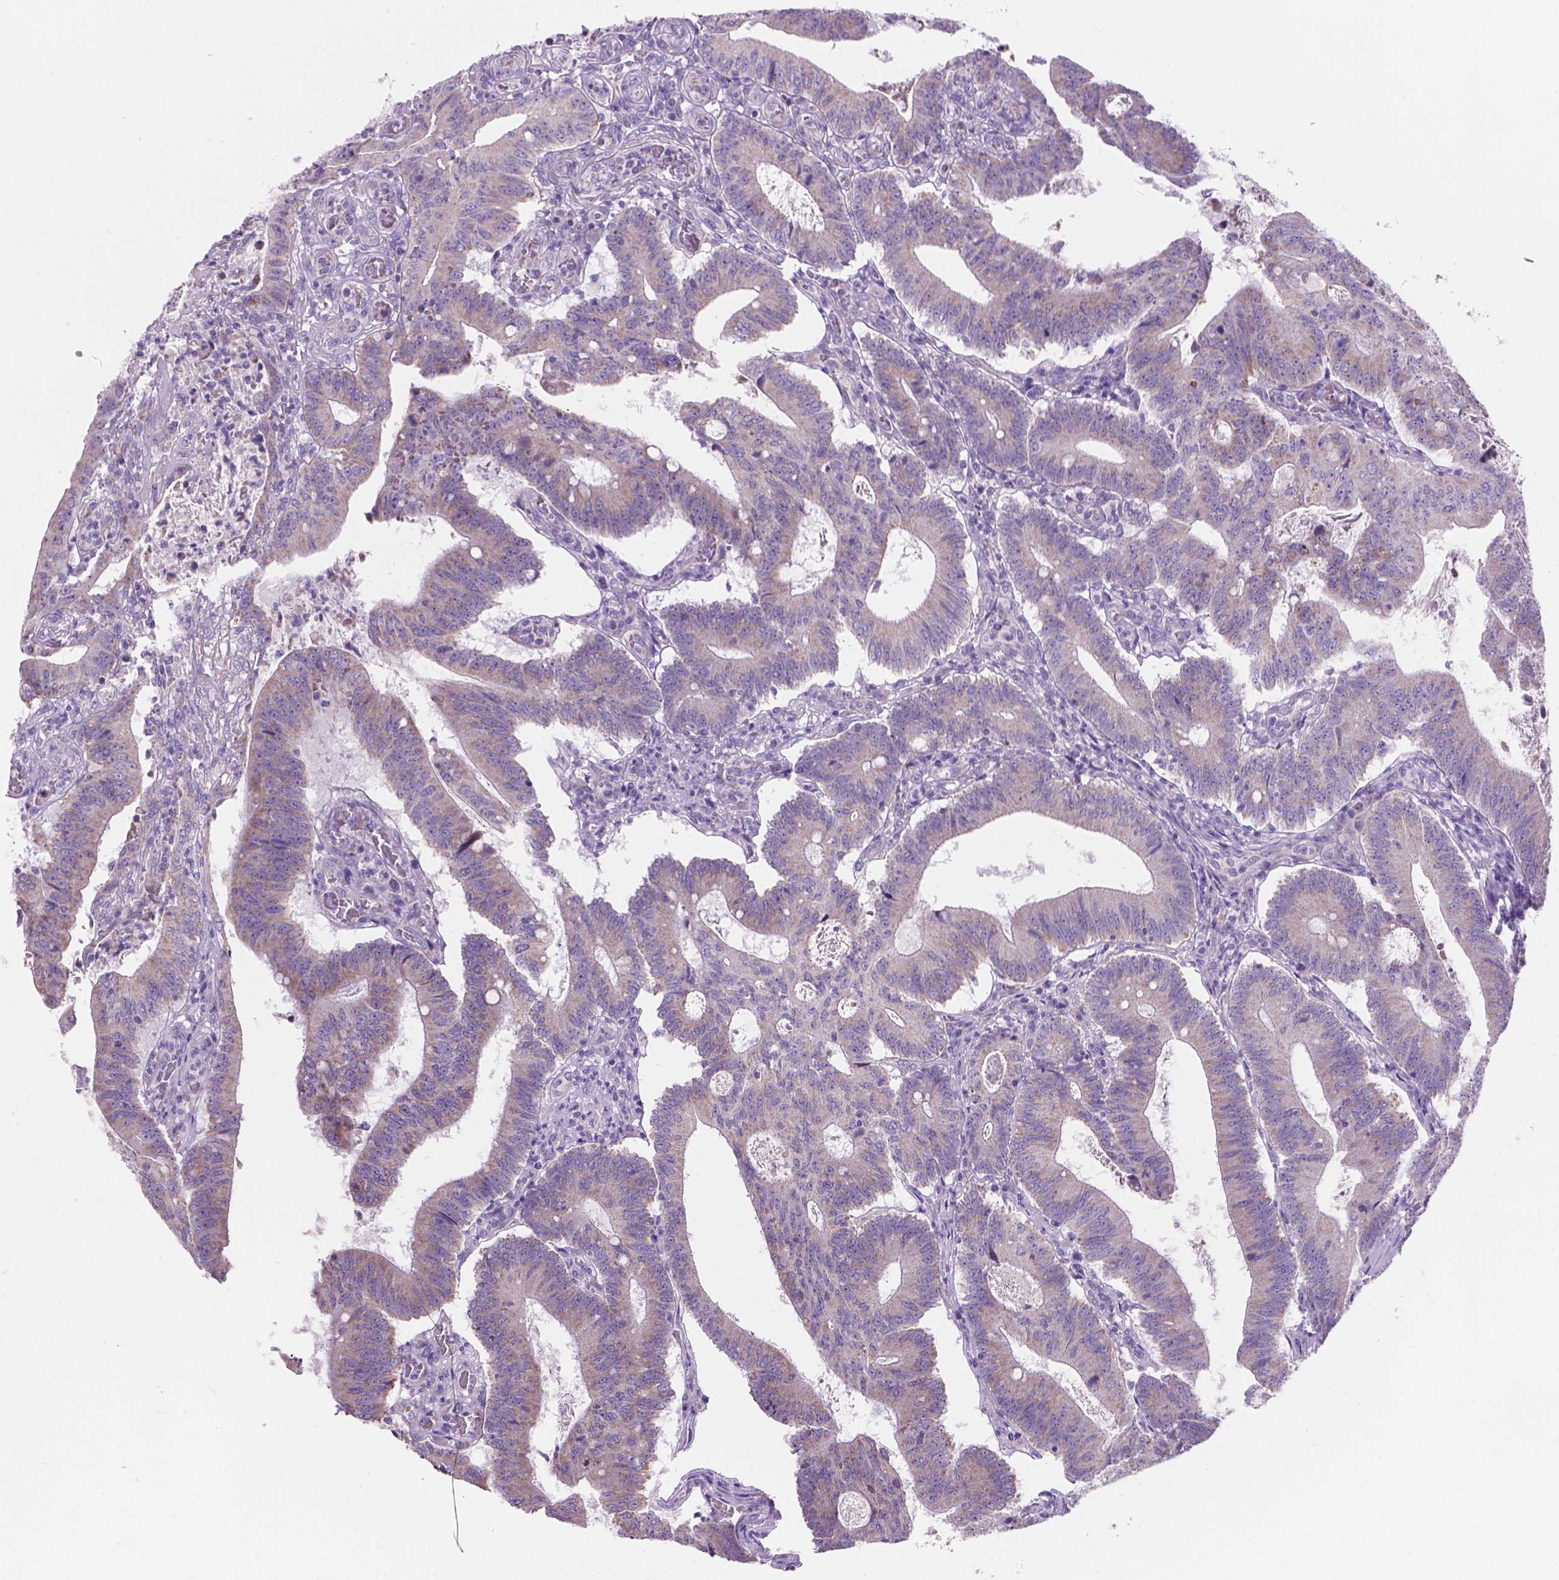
{"staining": {"intensity": "negative", "quantity": "none", "location": "none"}, "tissue": "colorectal cancer", "cell_type": "Tumor cells", "image_type": "cancer", "snomed": [{"axis": "morphology", "description": "Adenocarcinoma, NOS"}, {"axis": "topography", "description": "Colon"}], "caption": "This is an IHC photomicrograph of colorectal adenocarcinoma. There is no positivity in tumor cells.", "gene": "CSPG5", "patient": {"sex": "female", "age": 70}}